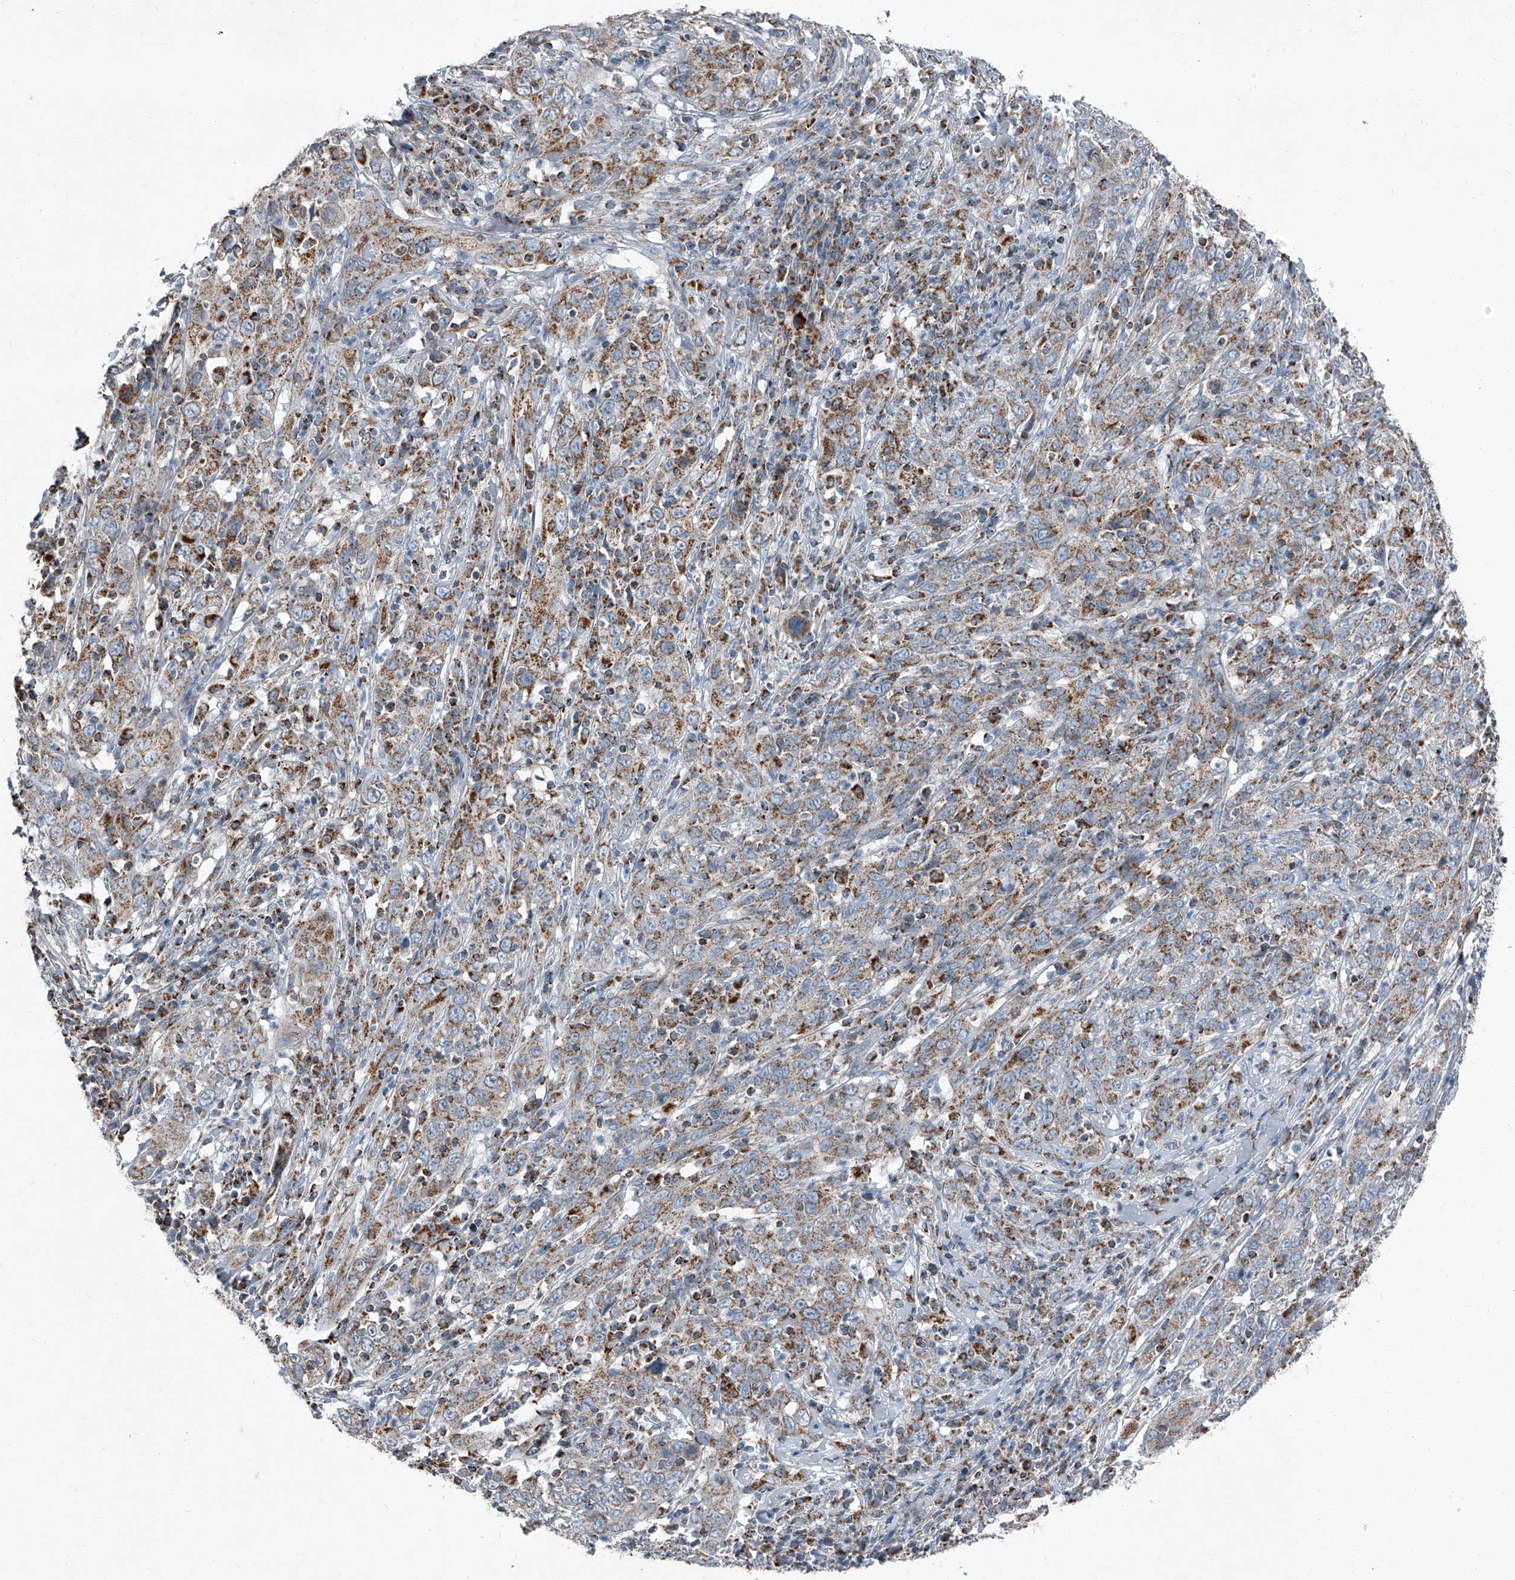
{"staining": {"intensity": "moderate", "quantity": ">75%", "location": "cytoplasmic/membranous"}, "tissue": "cervical cancer", "cell_type": "Tumor cells", "image_type": "cancer", "snomed": [{"axis": "morphology", "description": "Squamous cell carcinoma, NOS"}, {"axis": "topography", "description": "Cervix"}], "caption": "Protein staining demonstrates moderate cytoplasmic/membranous staining in about >75% of tumor cells in cervical cancer (squamous cell carcinoma).", "gene": "CHRNA7", "patient": {"sex": "female", "age": 46}}